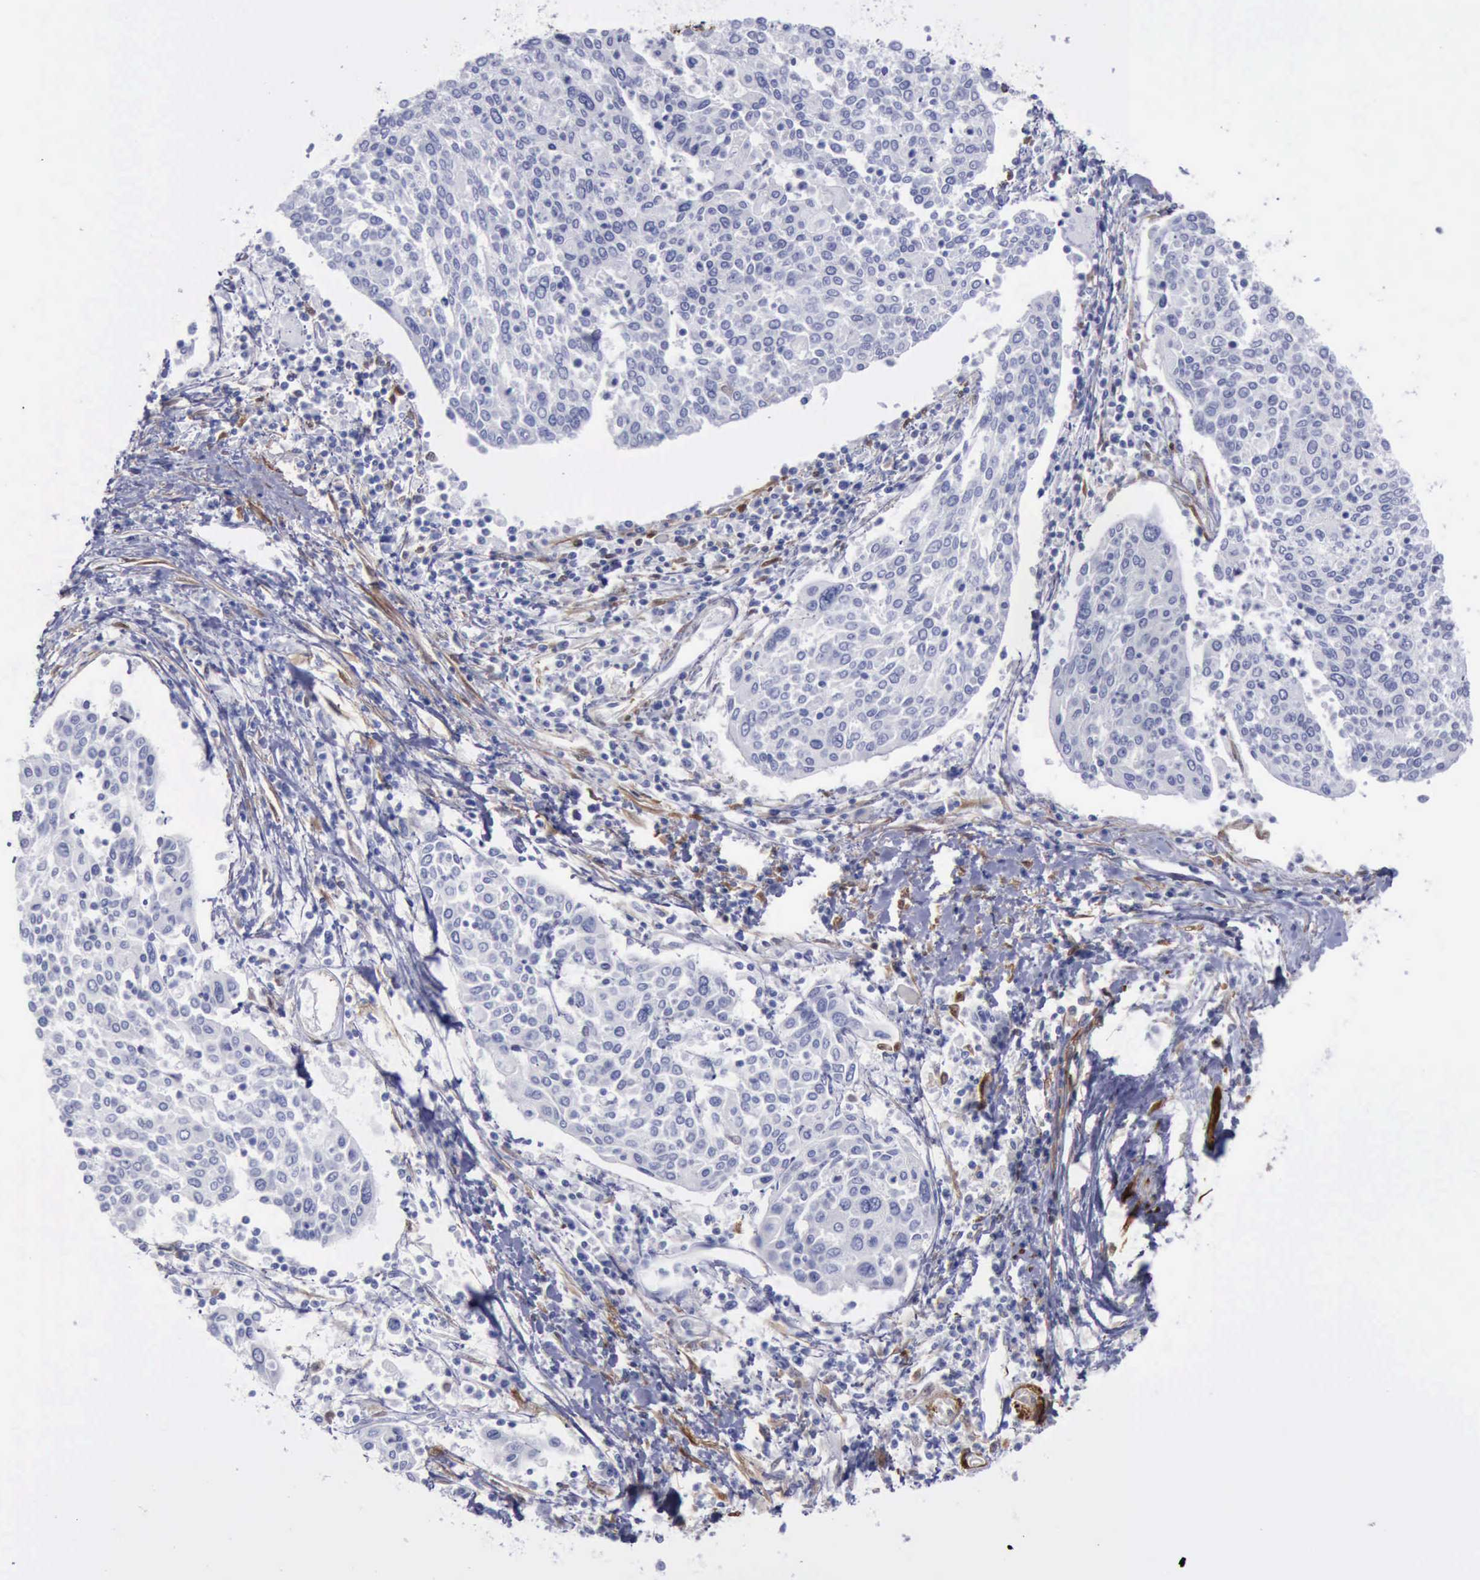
{"staining": {"intensity": "negative", "quantity": "none", "location": "none"}, "tissue": "cervical cancer", "cell_type": "Tumor cells", "image_type": "cancer", "snomed": [{"axis": "morphology", "description": "Squamous cell carcinoma, NOS"}, {"axis": "topography", "description": "Cervix"}], "caption": "IHC photomicrograph of neoplastic tissue: cervical cancer (squamous cell carcinoma) stained with DAB exhibits no significant protein staining in tumor cells.", "gene": "FHL1", "patient": {"sex": "female", "age": 40}}